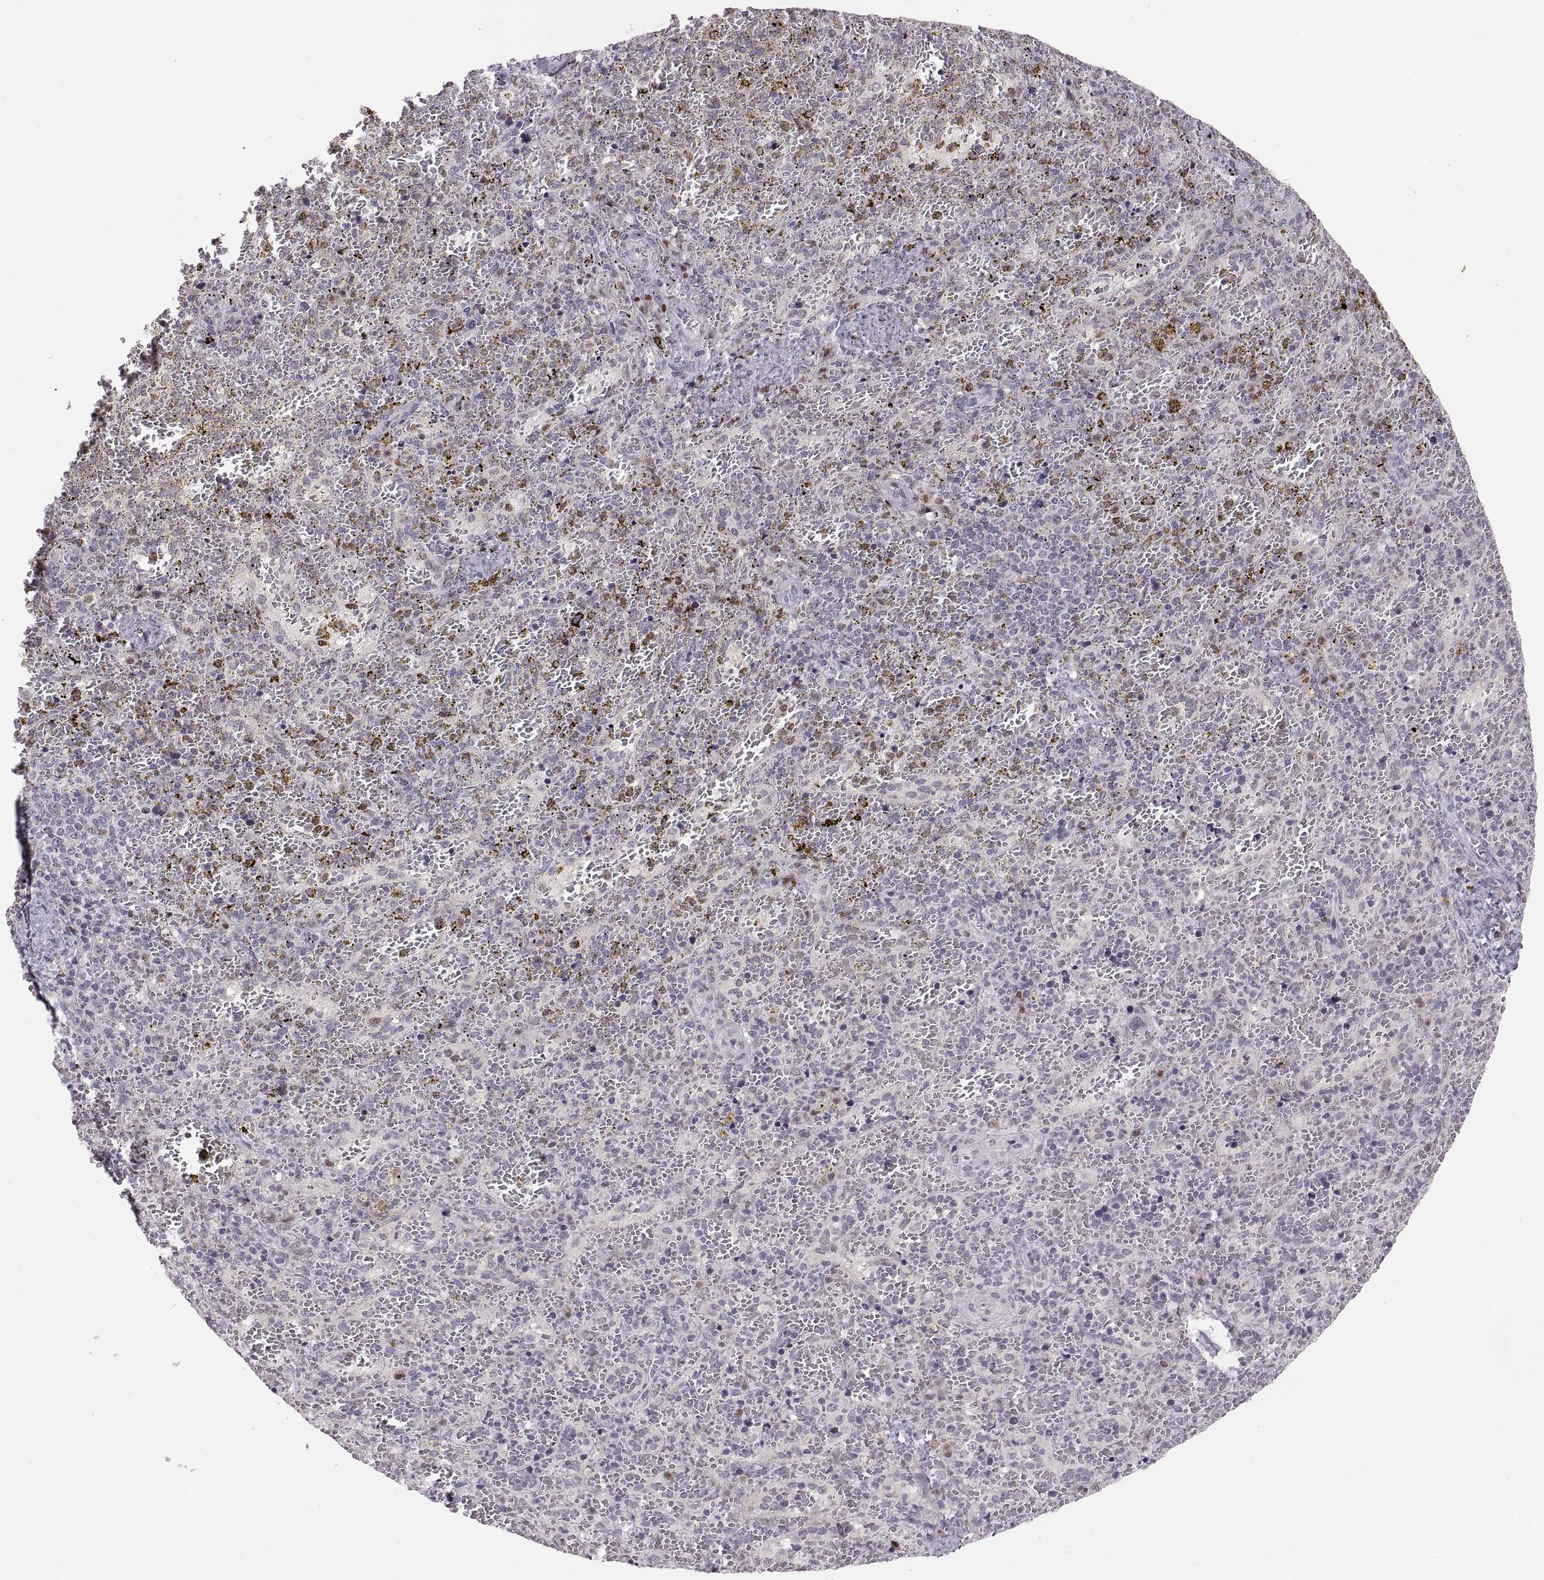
{"staining": {"intensity": "moderate", "quantity": "<25%", "location": "nuclear"}, "tissue": "spleen", "cell_type": "Cells in red pulp", "image_type": "normal", "snomed": [{"axis": "morphology", "description": "Normal tissue, NOS"}, {"axis": "topography", "description": "Spleen"}], "caption": "Immunohistochemical staining of benign spleen exhibits <25% levels of moderate nuclear protein expression in about <25% of cells in red pulp. The protein of interest is stained brown, and the nuclei are stained in blue (DAB IHC with brightfield microscopy, high magnification).", "gene": "SNAI1", "patient": {"sex": "female", "age": 50}}